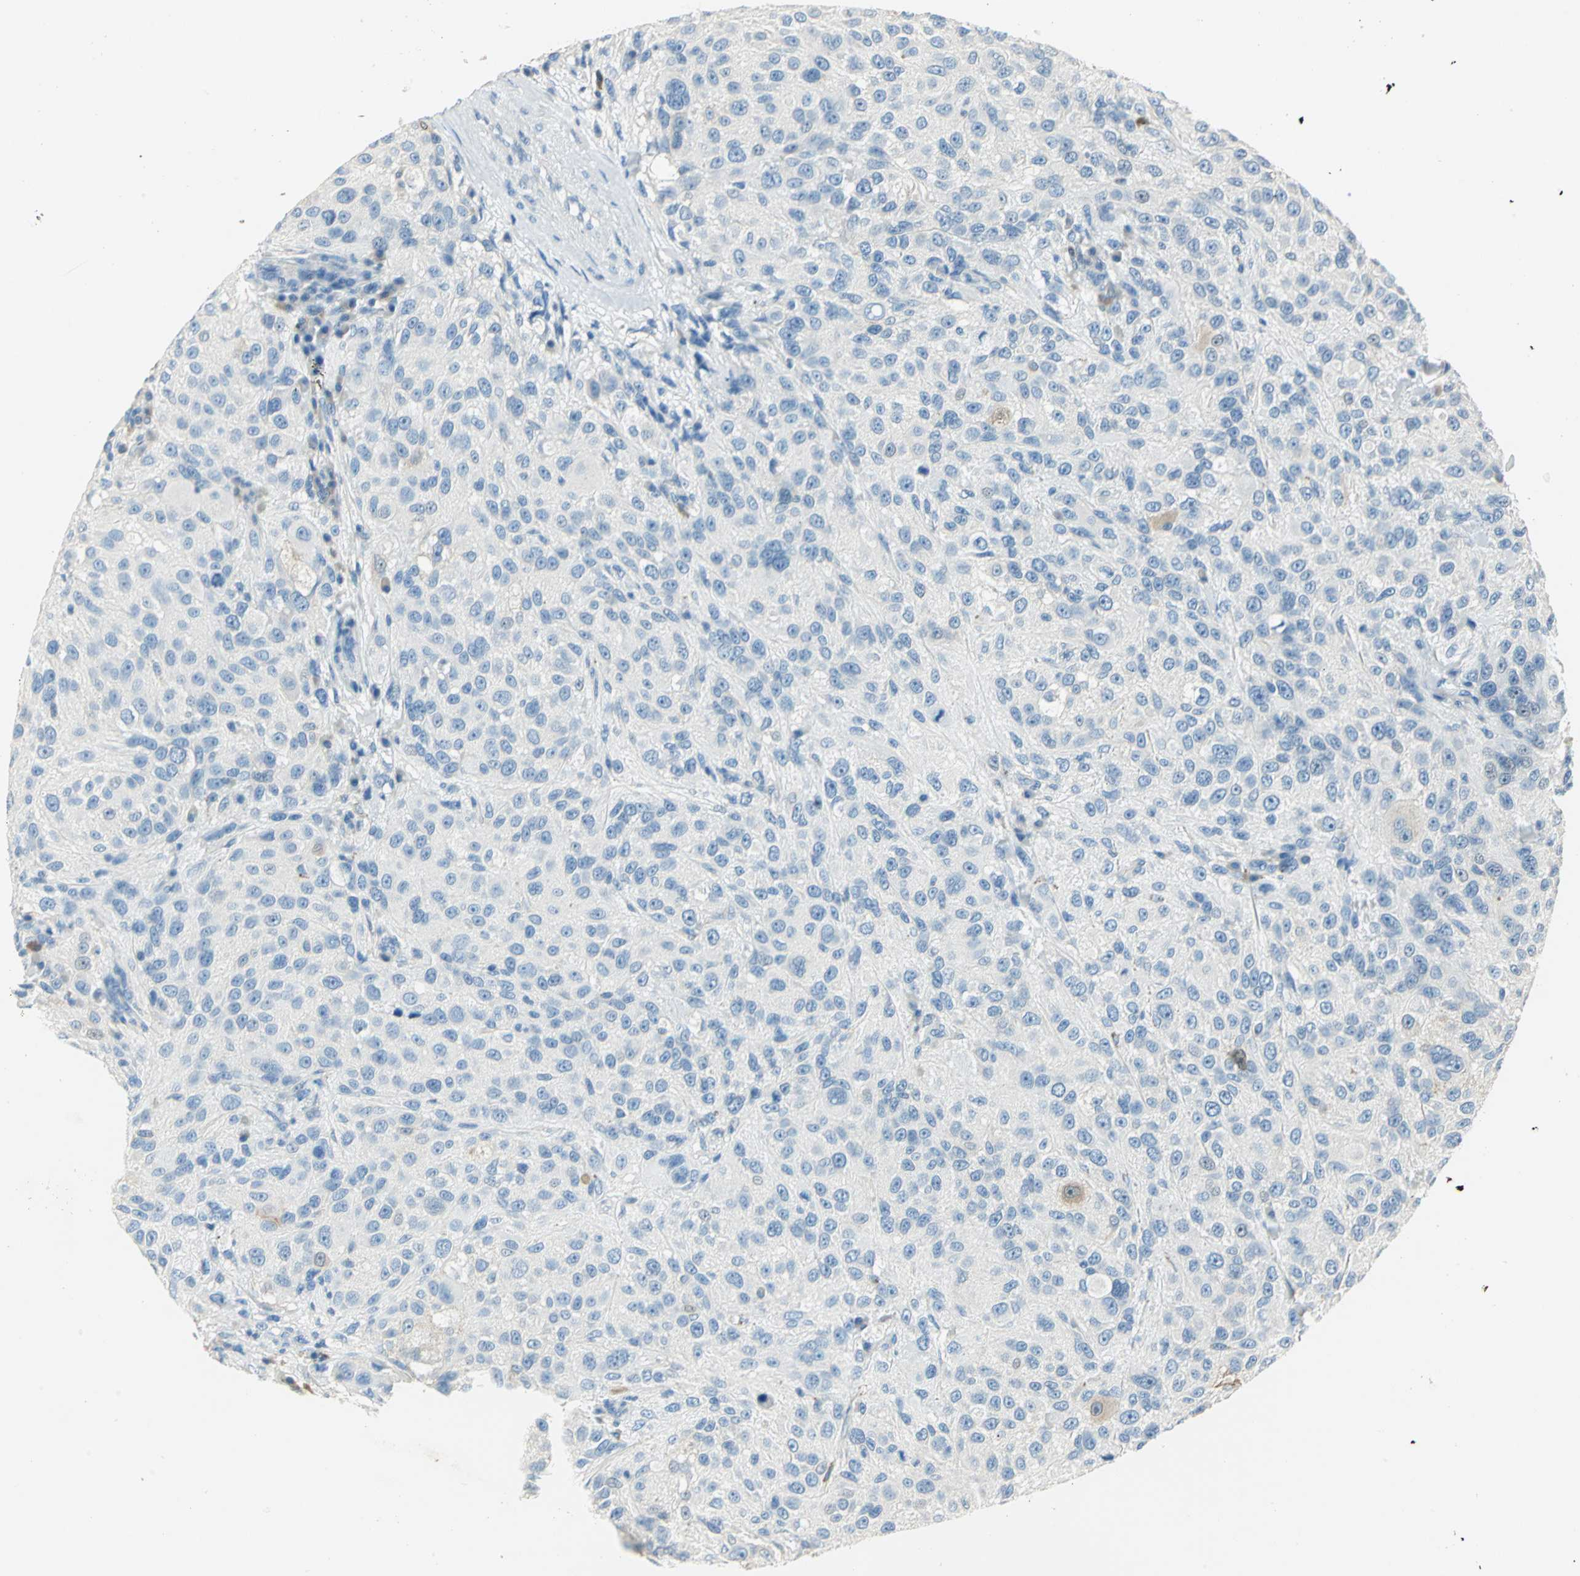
{"staining": {"intensity": "negative", "quantity": "none", "location": "none"}, "tissue": "melanoma", "cell_type": "Tumor cells", "image_type": "cancer", "snomed": [{"axis": "morphology", "description": "Necrosis, NOS"}, {"axis": "morphology", "description": "Malignant melanoma, NOS"}, {"axis": "topography", "description": "Skin"}], "caption": "This is an immunohistochemistry (IHC) photomicrograph of human malignant melanoma. There is no expression in tumor cells.", "gene": "UCHL1", "patient": {"sex": "female", "age": 87}}